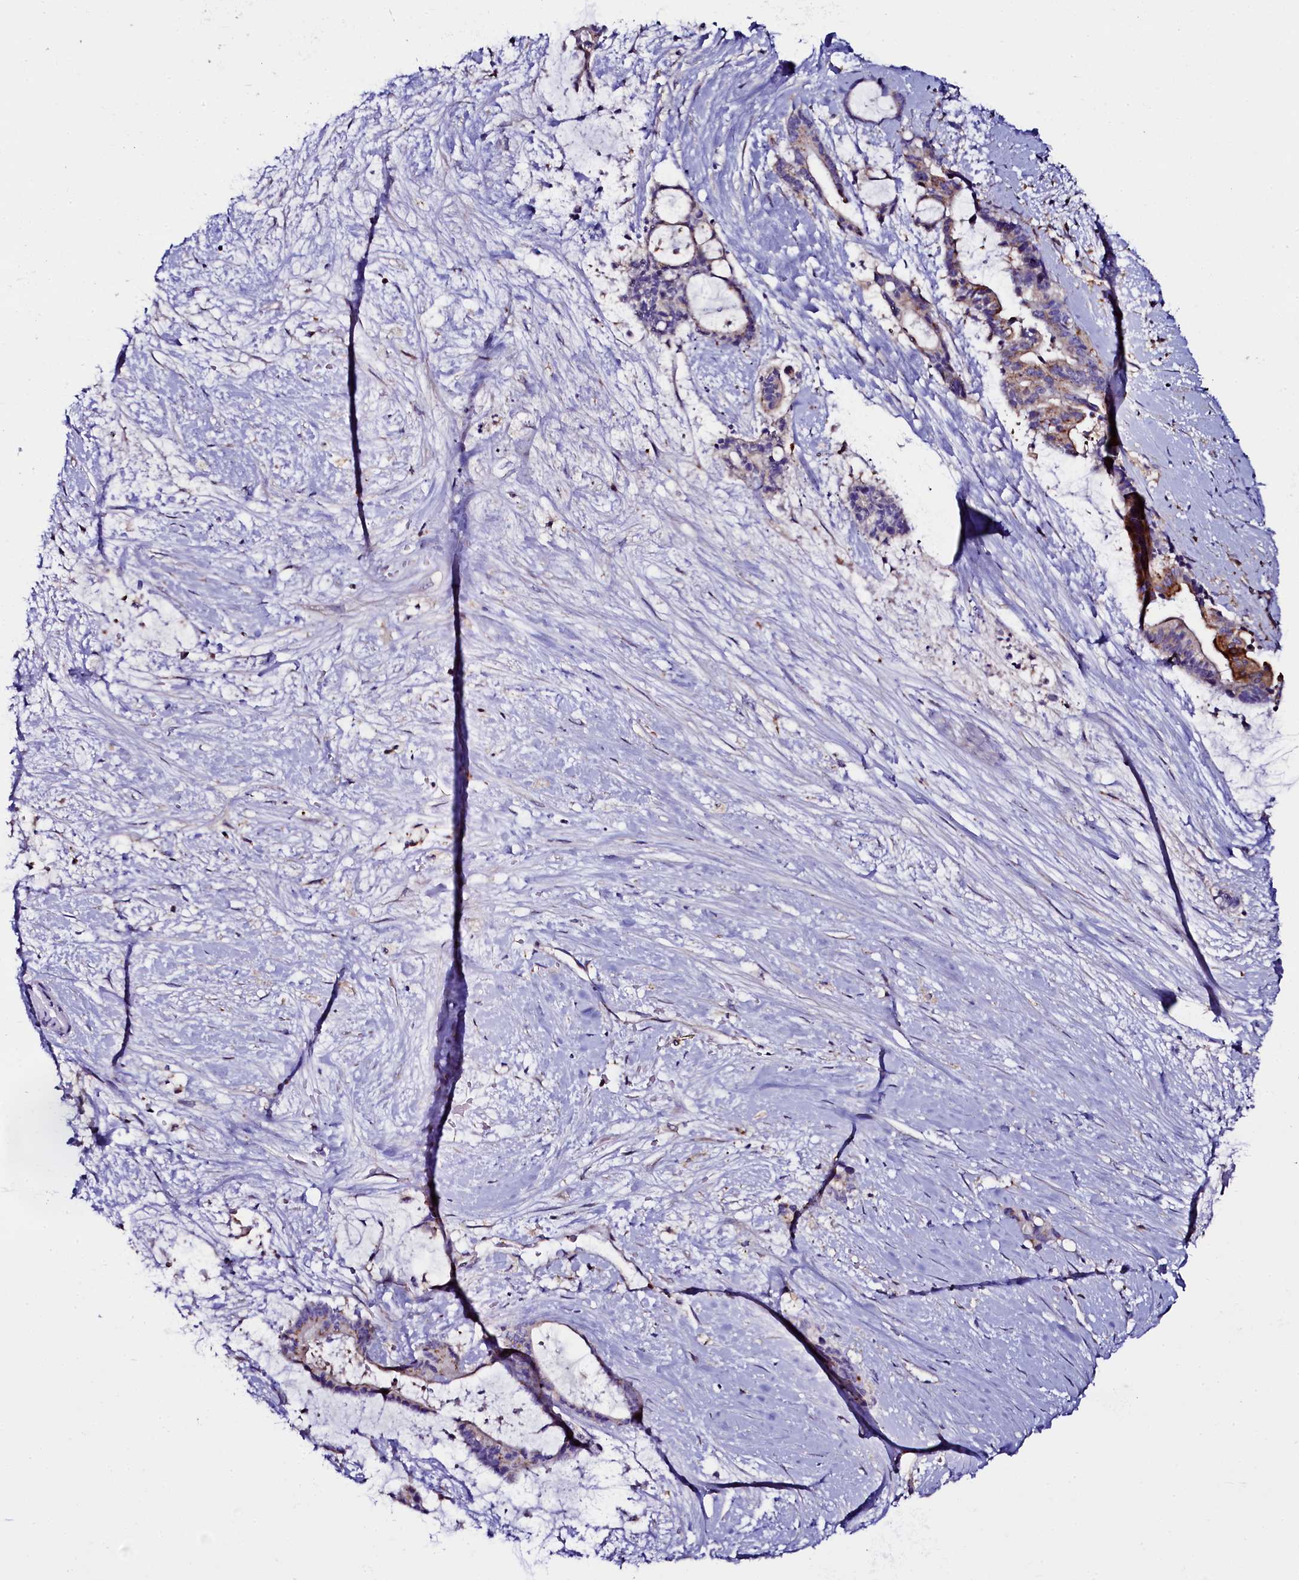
{"staining": {"intensity": "moderate", "quantity": "25%-75%", "location": "cytoplasmic/membranous"}, "tissue": "liver cancer", "cell_type": "Tumor cells", "image_type": "cancer", "snomed": [{"axis": "morphology", "description": "Normal tissue, NOS"}, {"axis": "morphology", "description": "Cholangiocarcinoma"}, {"axis": "topography", "description": "Liver"}, {"axis": "topography", "description": "Peripheral nerve tissue"}], "caption": "Protein analysis of liver cholangiocarcinoma tissue exhibits moderate cytoplasmic/membranous positivity in approximately 25%-75% of tumor cells.", "gene": "OTOL1", "patient": {"sex": "female", "age": 73}}